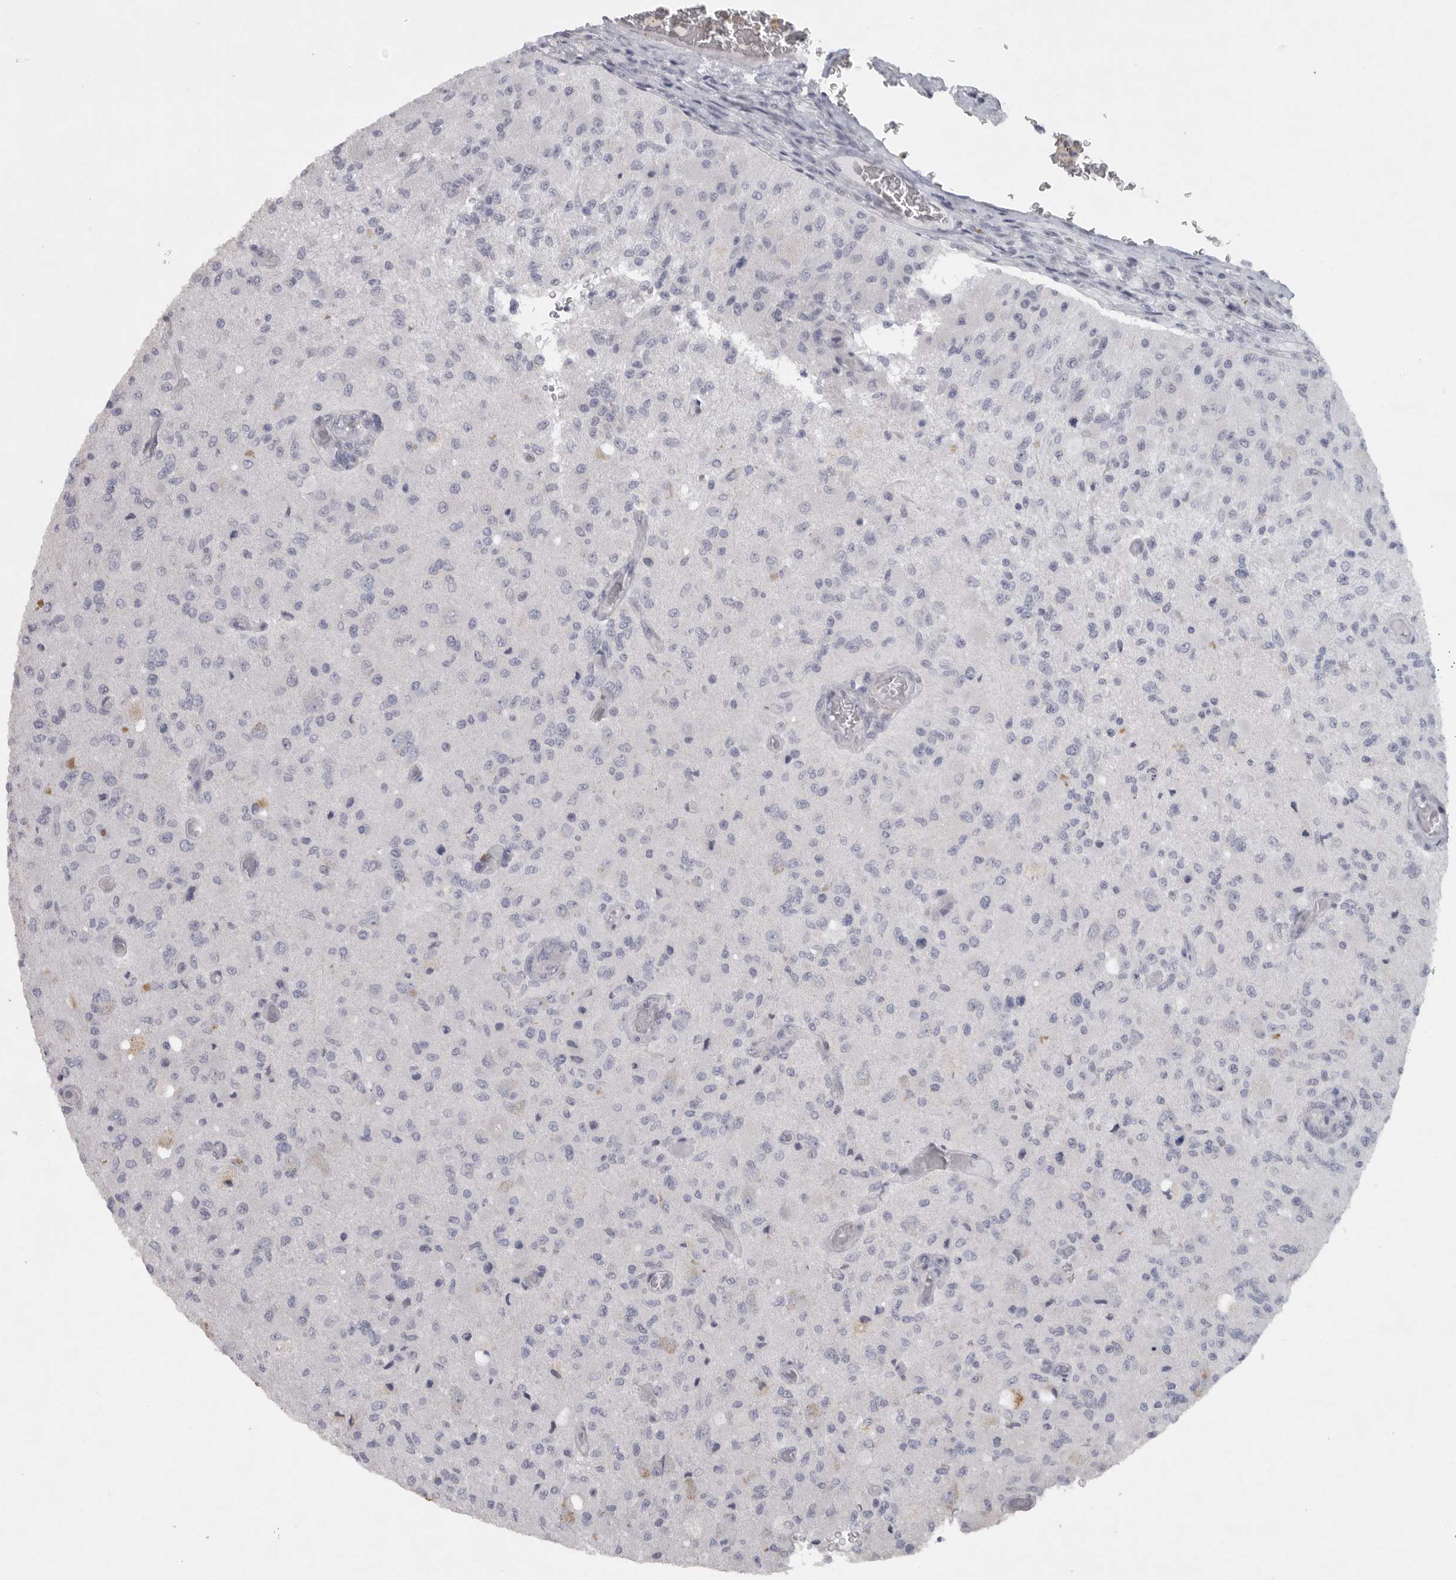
{"staining": {"intensity": "negative", "quantity": "none", "location": "none"}, "tissue": "glioma", "cell_type": "Tumor cells", "image_type": "cancer", "snomed": [{"axis": "morphology", "description": "Normal tissue, NOS"}, {"axis": "morphology", "description": "Glioma, malignant, High grade"}, {"axis": "topography", "description": "Cerebral cortex"}], "caption": "Protein analysis of glioma demonstrates no significant positivity in tumor cells.", "gene": "TMEM69", "patient": {"sex": "male", "age": 77}}